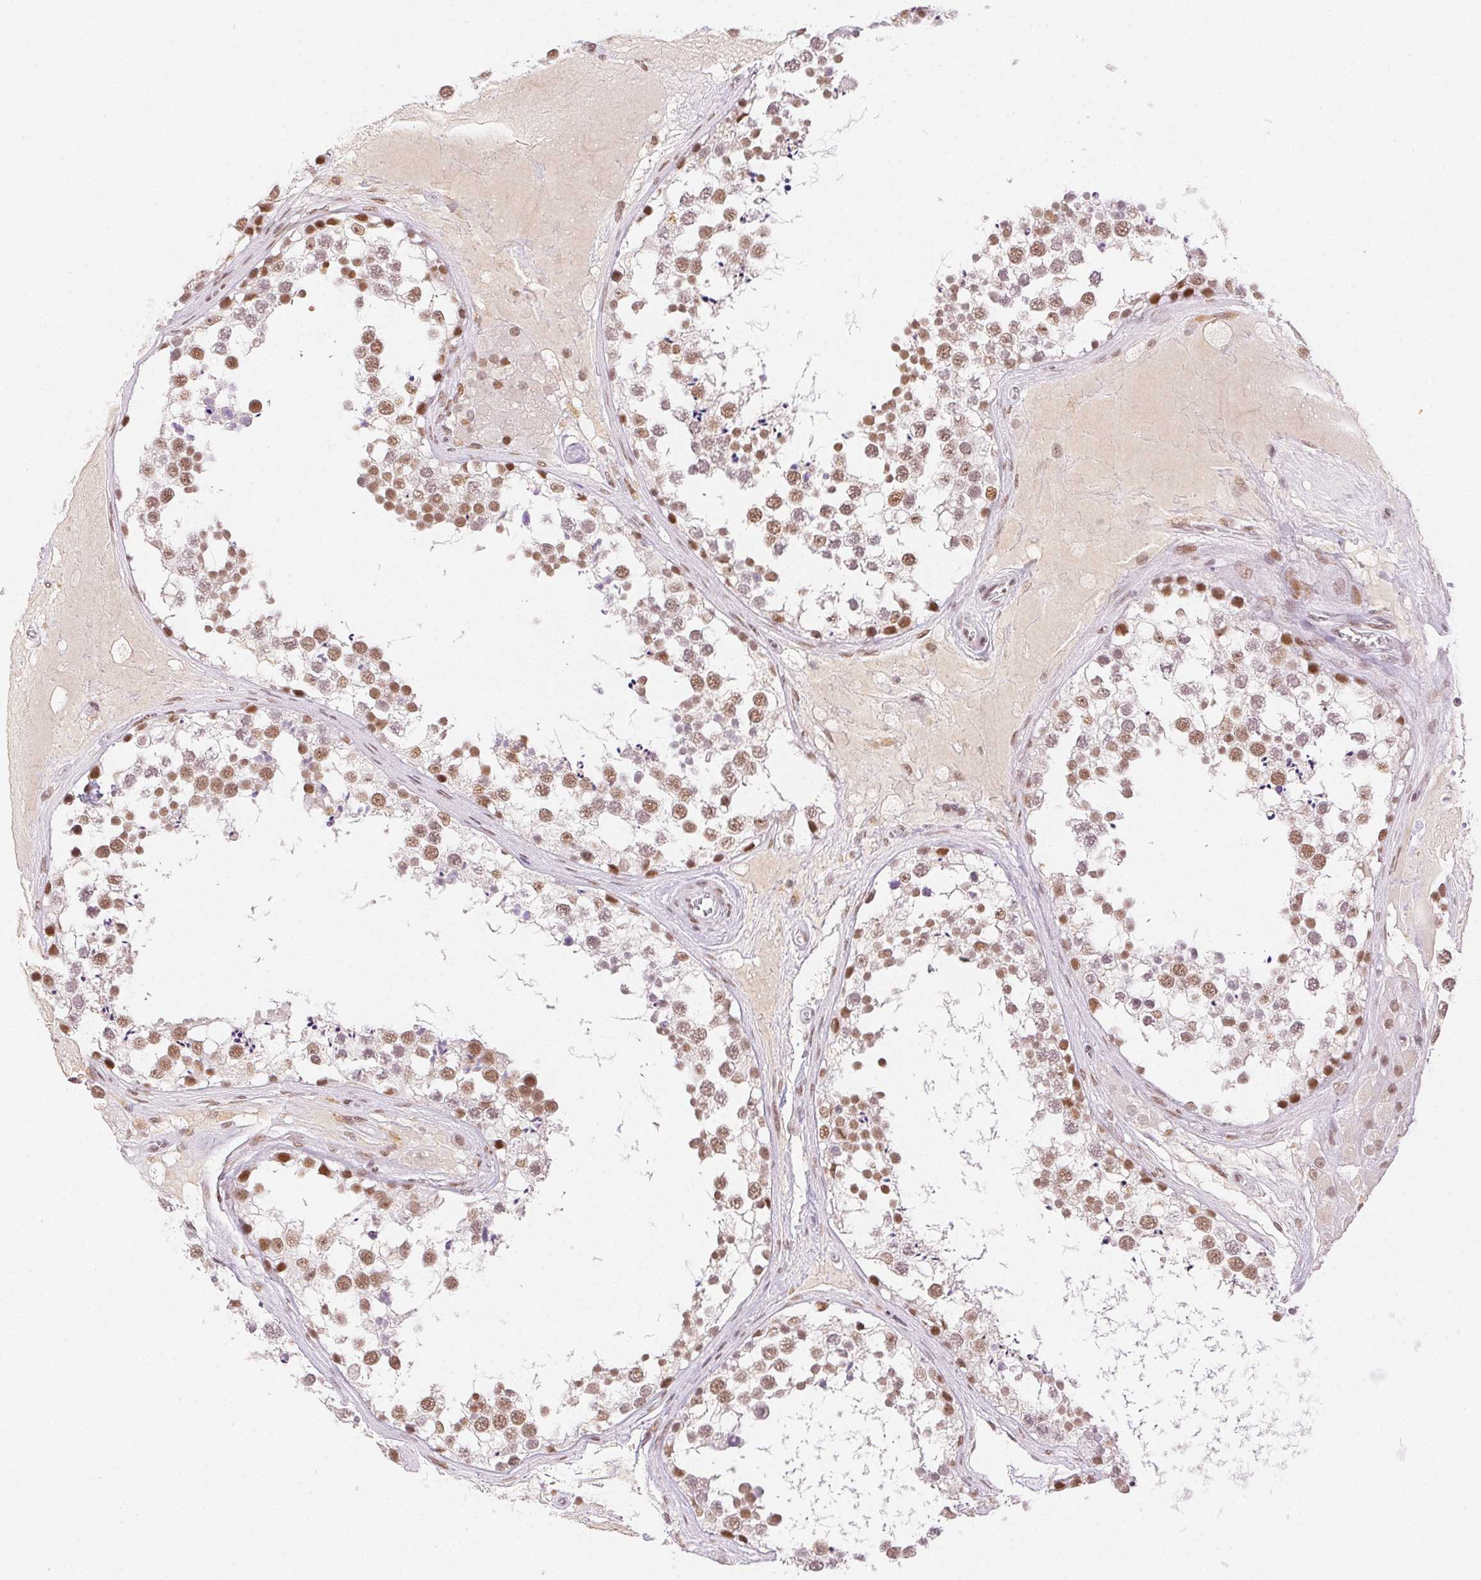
{"staining": {"intensity": "moderate", "quantity": ">75%", "location": "nuclear"}, "tissue": "testis", "cell_type": "Cells in seminiferous ducts", "image_type": "normal", "snomed": [{"axis": "morphology", "description": "Normal tissue, NOS"}, {"axis": "morphology", "description": "Seminoma, NOS"}, {"axis": "topography", "description": "Testis"}], "caption": "Protein expression analysis of normal testis reveals moderate nuclear positivity in approximately >75% of cells in seminiferous ducts.", "gene": "H2AZ1", "patient": {"sex": "male", "age": 65}}